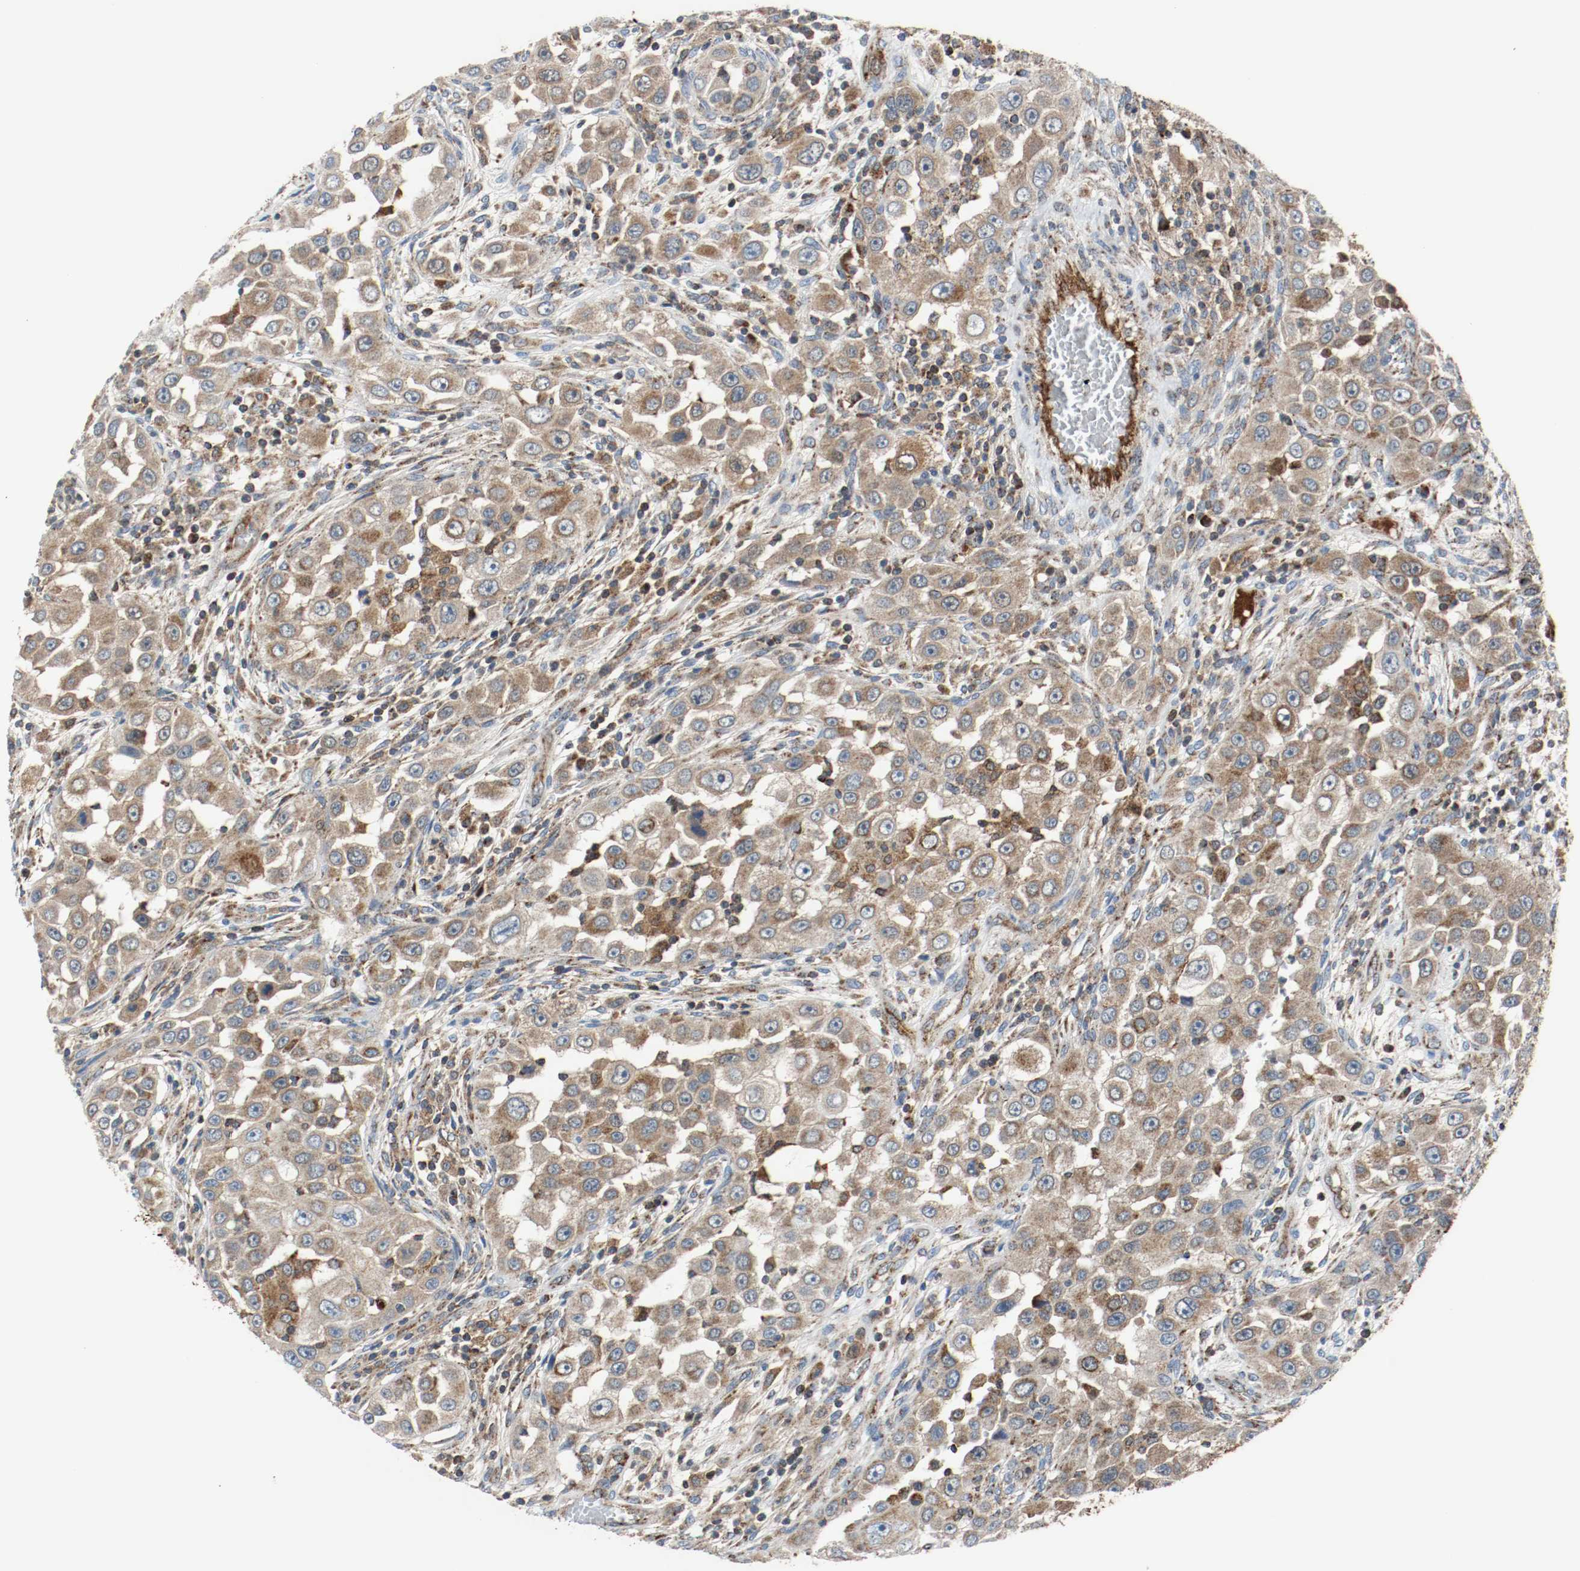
{"staining": {"intensity": "moderate", "quantity": ">75%", "location": "cytoplasmic/membranous"}, "tissue": "head and neck cancer", "cell_type": "Tumor cells", "image_type": "cancer", "snomed": [{"axis": "morphology", "description": "Carcinoma, NOS"}, {"axis": "topography", "description": "Head-Neck"}], "caption": "A high-resolution micrograph shows immunohistochemistry staining of head and neck cancer (carcinoma), which exhibits moderate cytoplasmic/membranous staining in about >75% of tumor cells. (DAB (3,3'-diaminobenzidine) IHC, brown staining for protein, blue staining for nuclei).", "gene": "TXNRD1", "patient": {"sex": "male", "age": 87}}